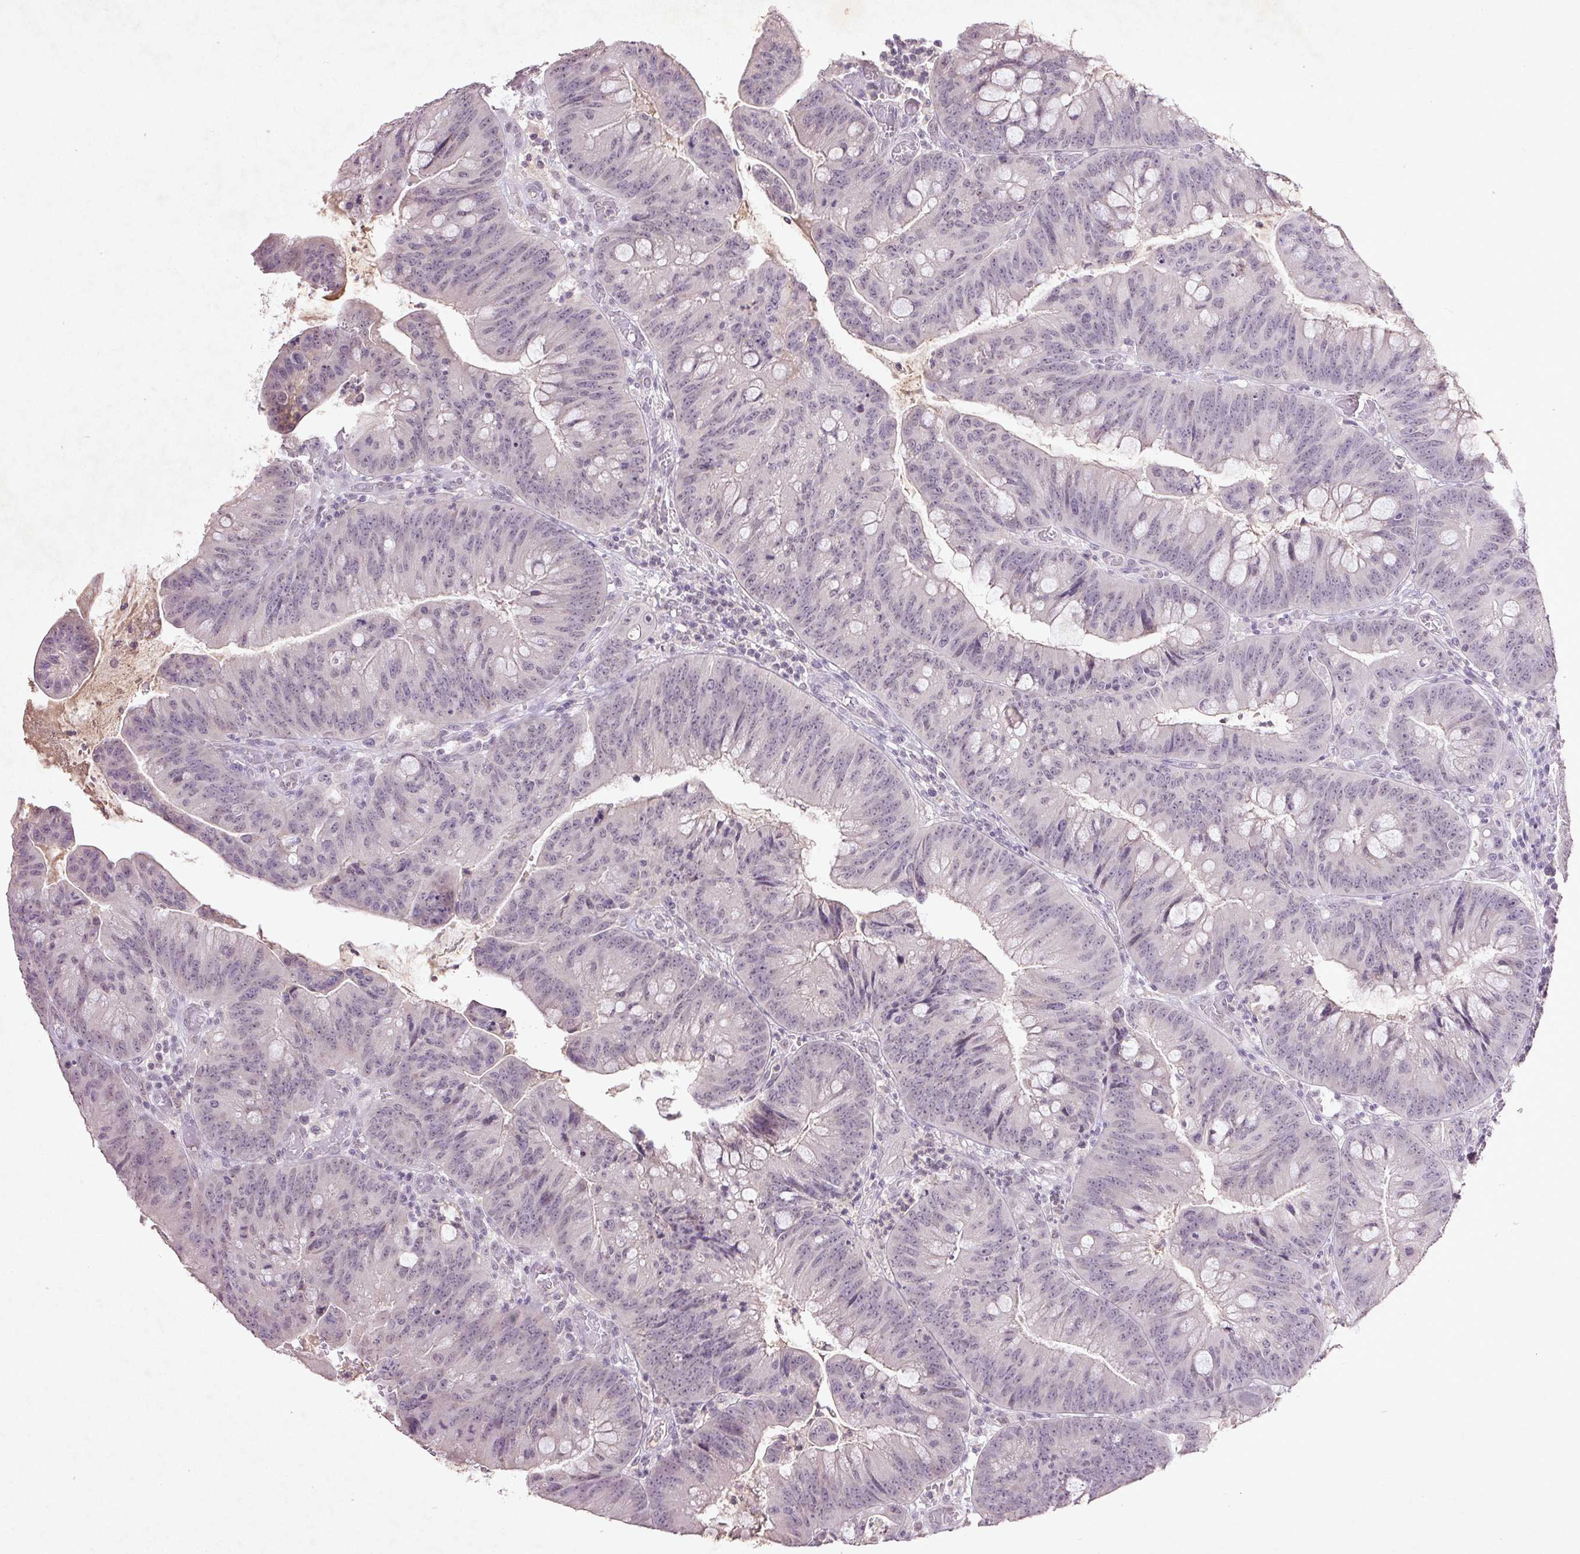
{"staining": {"intensity": "negative", "quantity": "none", "location": "none"}, "tissue": "colorectal cancer", "cell_type": "Tumor cells", "image_type": "cancer", "snomed": [{"axis": "morphology", "description": "Adenocarcinoma, NOS"}, {"axis": "topography", "description": "Colon"}], "caption": "The histopathology image exhibits no significant staining in tumor cells of colorectal adenocarcinoma. Brightfield microscopy of immunohistochemistry stained with DAB (3,3'-diaminobenzidine) (brown) and hematoxylin (blue), captured at high magnification.", "gene": "FAM168B", "patient": {"sex": "male", "age": 62}}